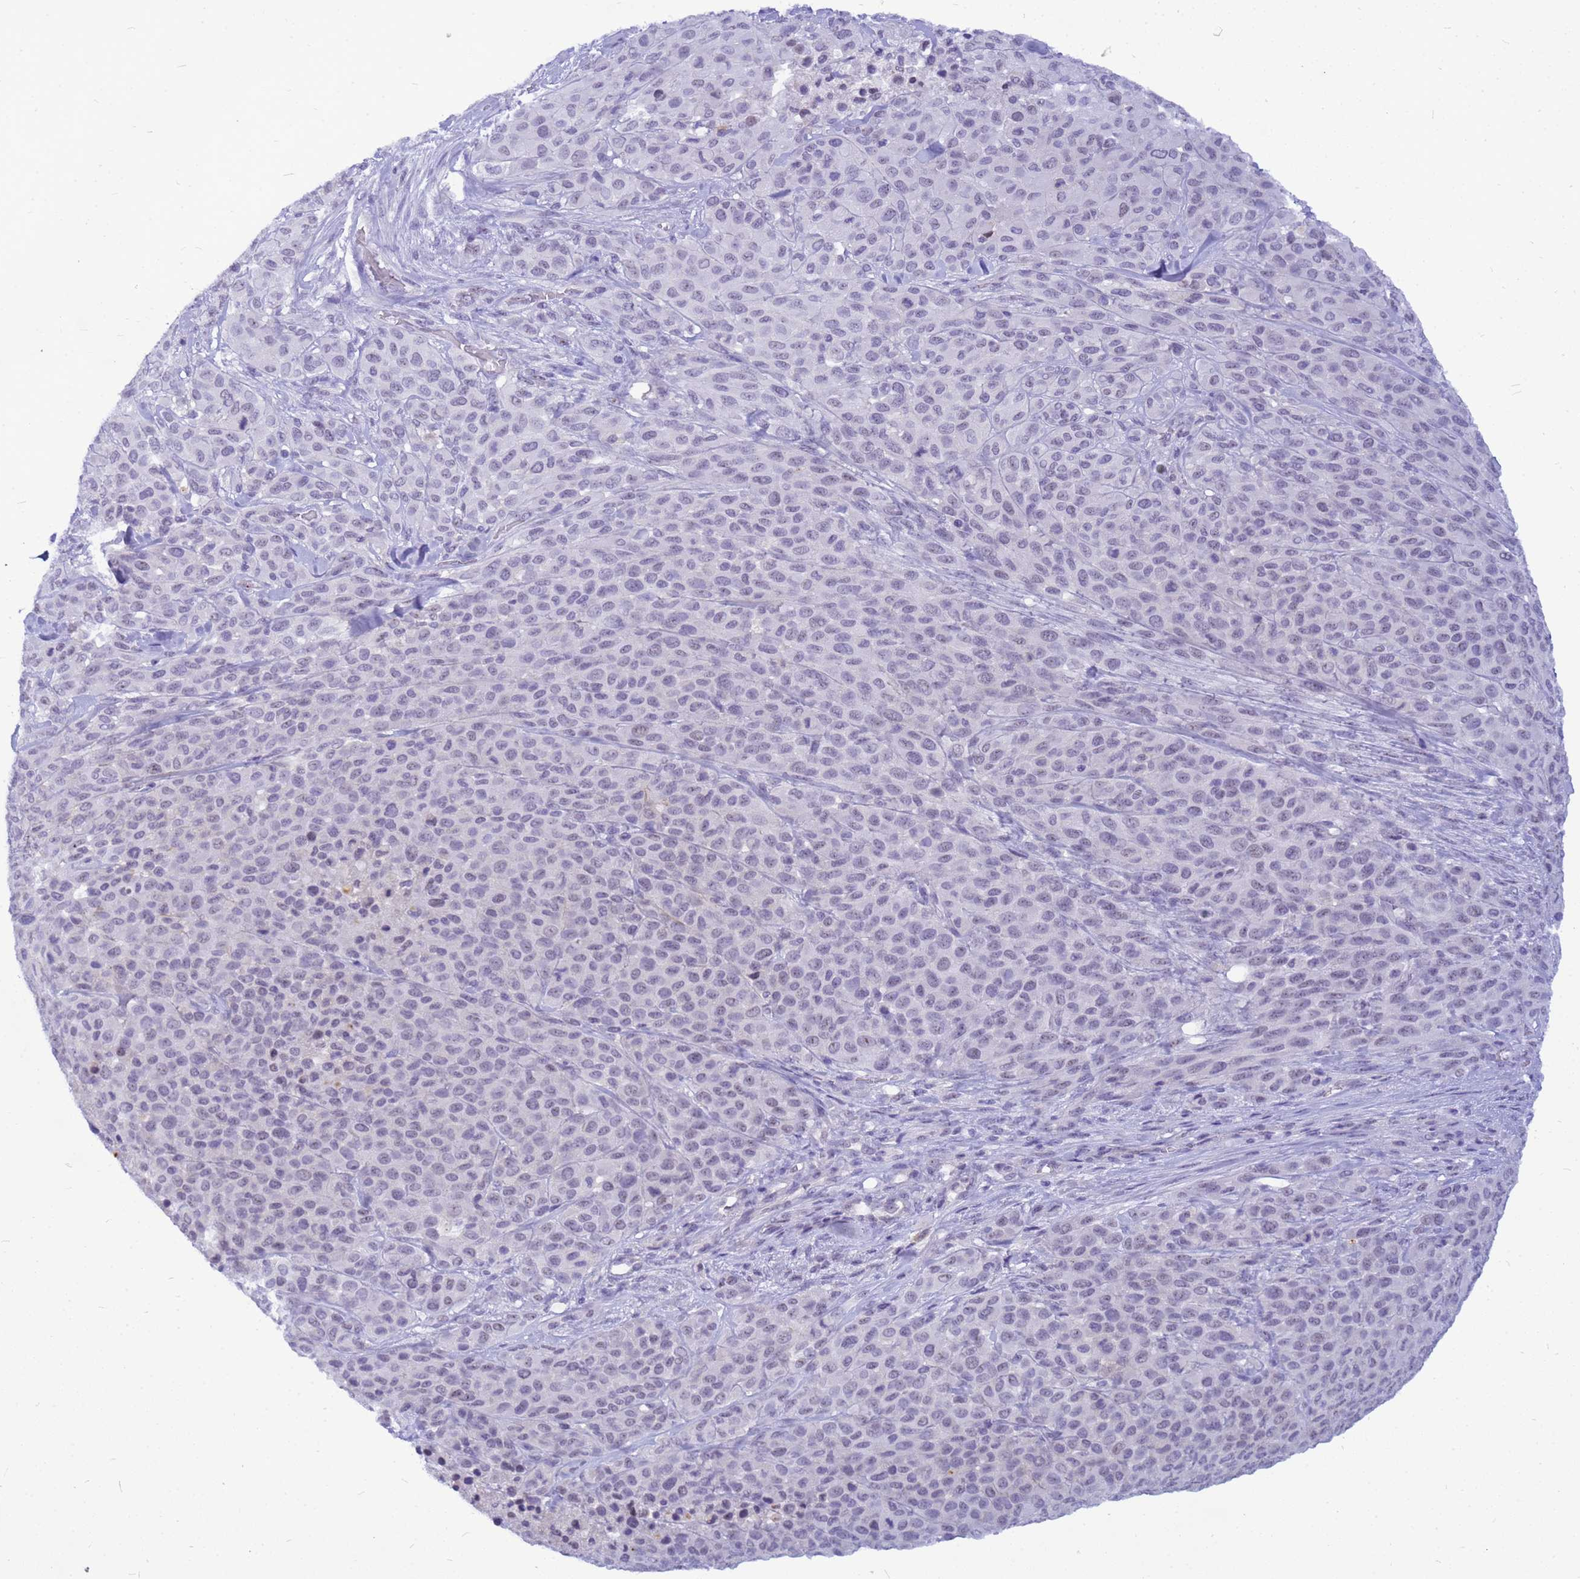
{"staining": {"intensity": "negative", "quantity": "none", "location": "none"}, "tissue": "melanoma", "cell_type": "Tumor cells", "image_type": "cancer", "snomed": [{"axis": "morphology", "description": "Malignant melanoma, Metastatic site"}, {"axis": "topography", "description": "Skin"}], "caption": "Immunohistochemistry (IHC) histopathology image of malignant melanoma (metastatic site) stained for a protein (brown), which exhibits no positivity in tumor cells.", "gene": "DMRTC2", "patient": {"sex": "female", "age": 81}}